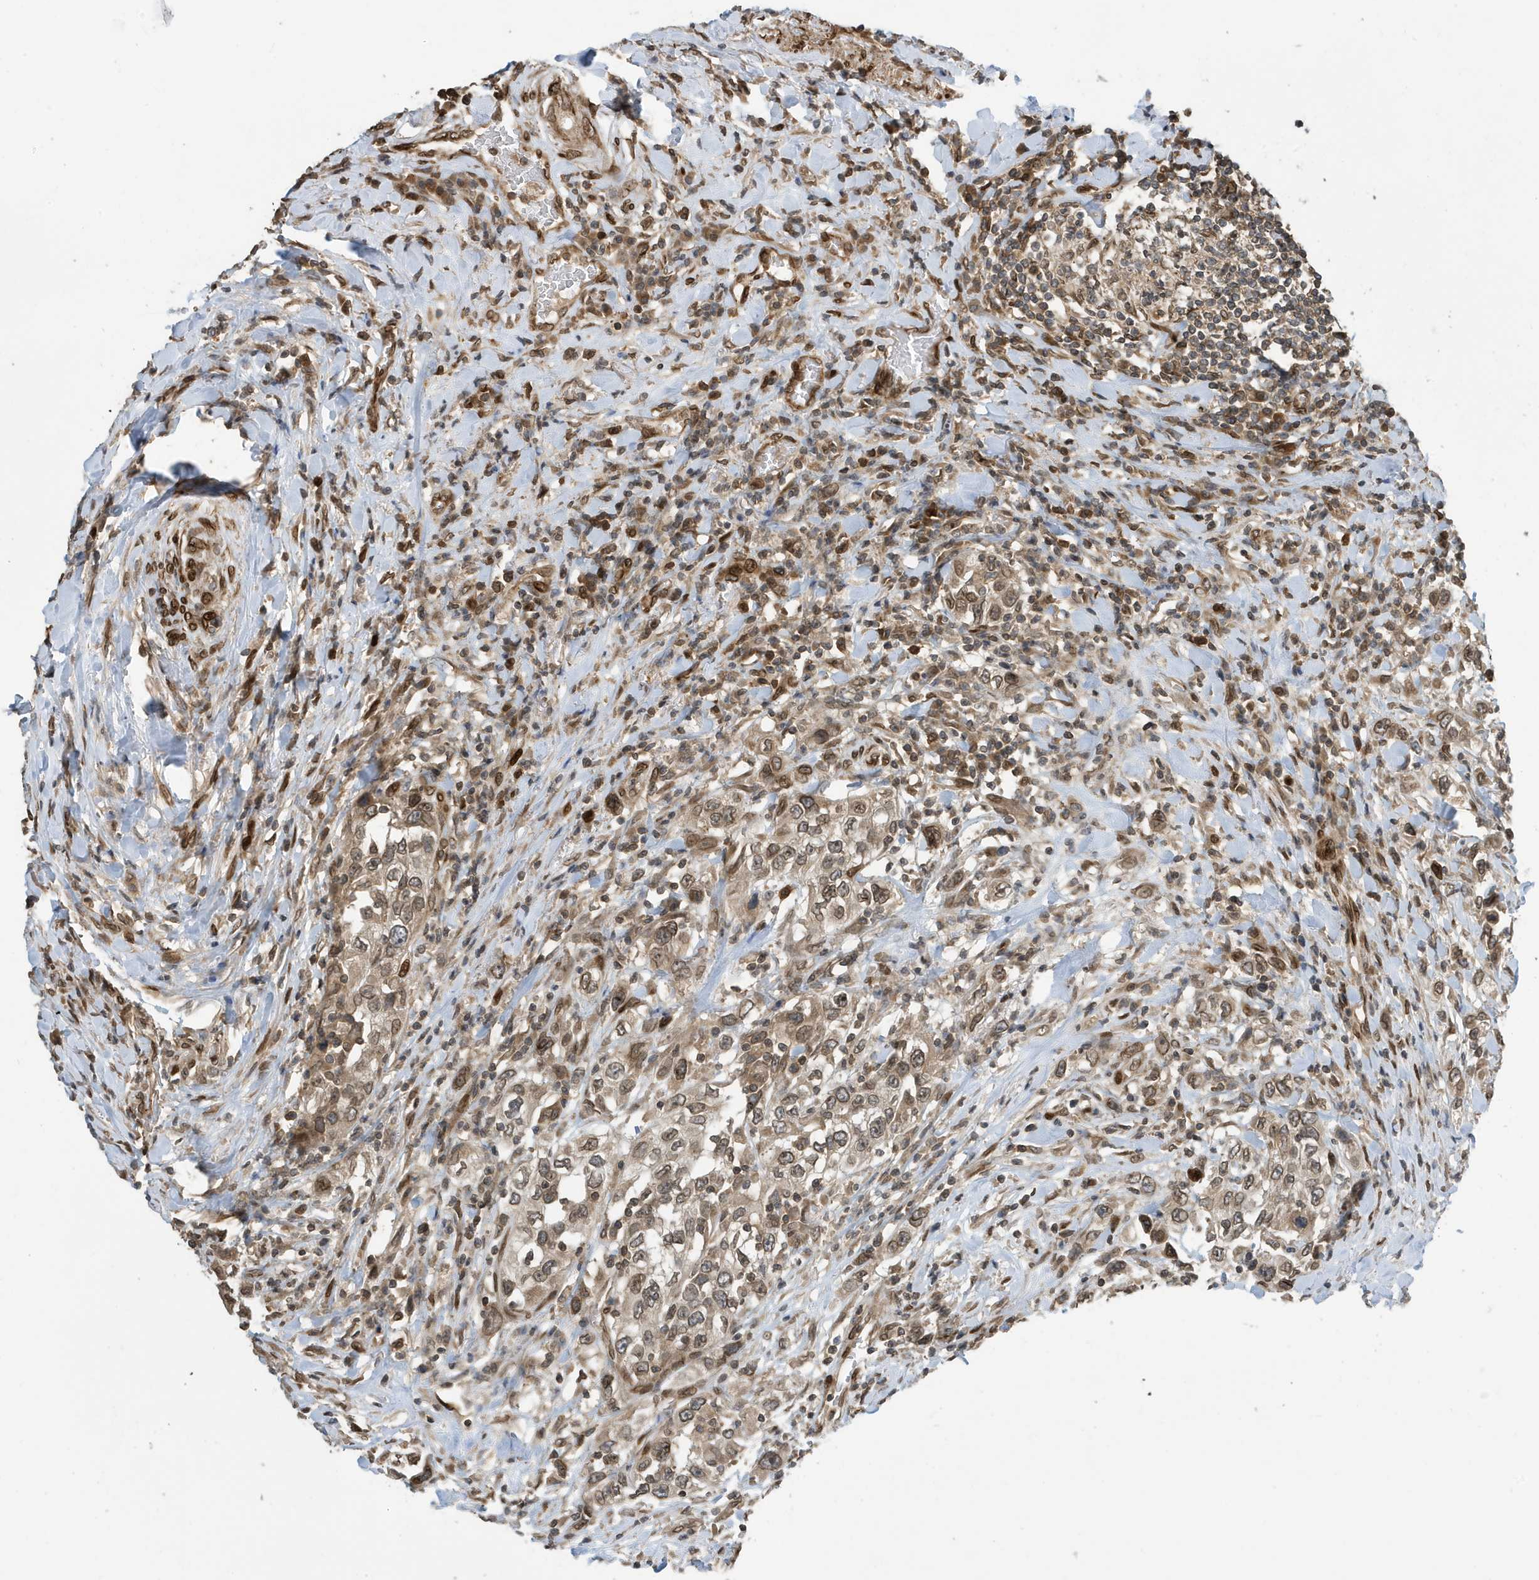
{"staining": {"intensity": "moderate", "quantity": ">75%", "location": "cytoplasmic/membranous,nuclear"}, "tissue": "urothelial cancer", "cell_type": "Tumor cells", "image_type": "cancer", "snomed": [{"axis": "morphology", "description": "Urothelial carcinoma, High grade"}, {"axis": "topography", "description": "Urinary bladder"}], "caption": "Urothelial carcinoma (high-grade) stained for a protein demonstrates moderate cytoplasmic/membranous and nuclear positivity in tumor cells. Nuclei are stained in blue.", "gene": "DUSP18", "patient": {"sex": "female", "age": 80}}